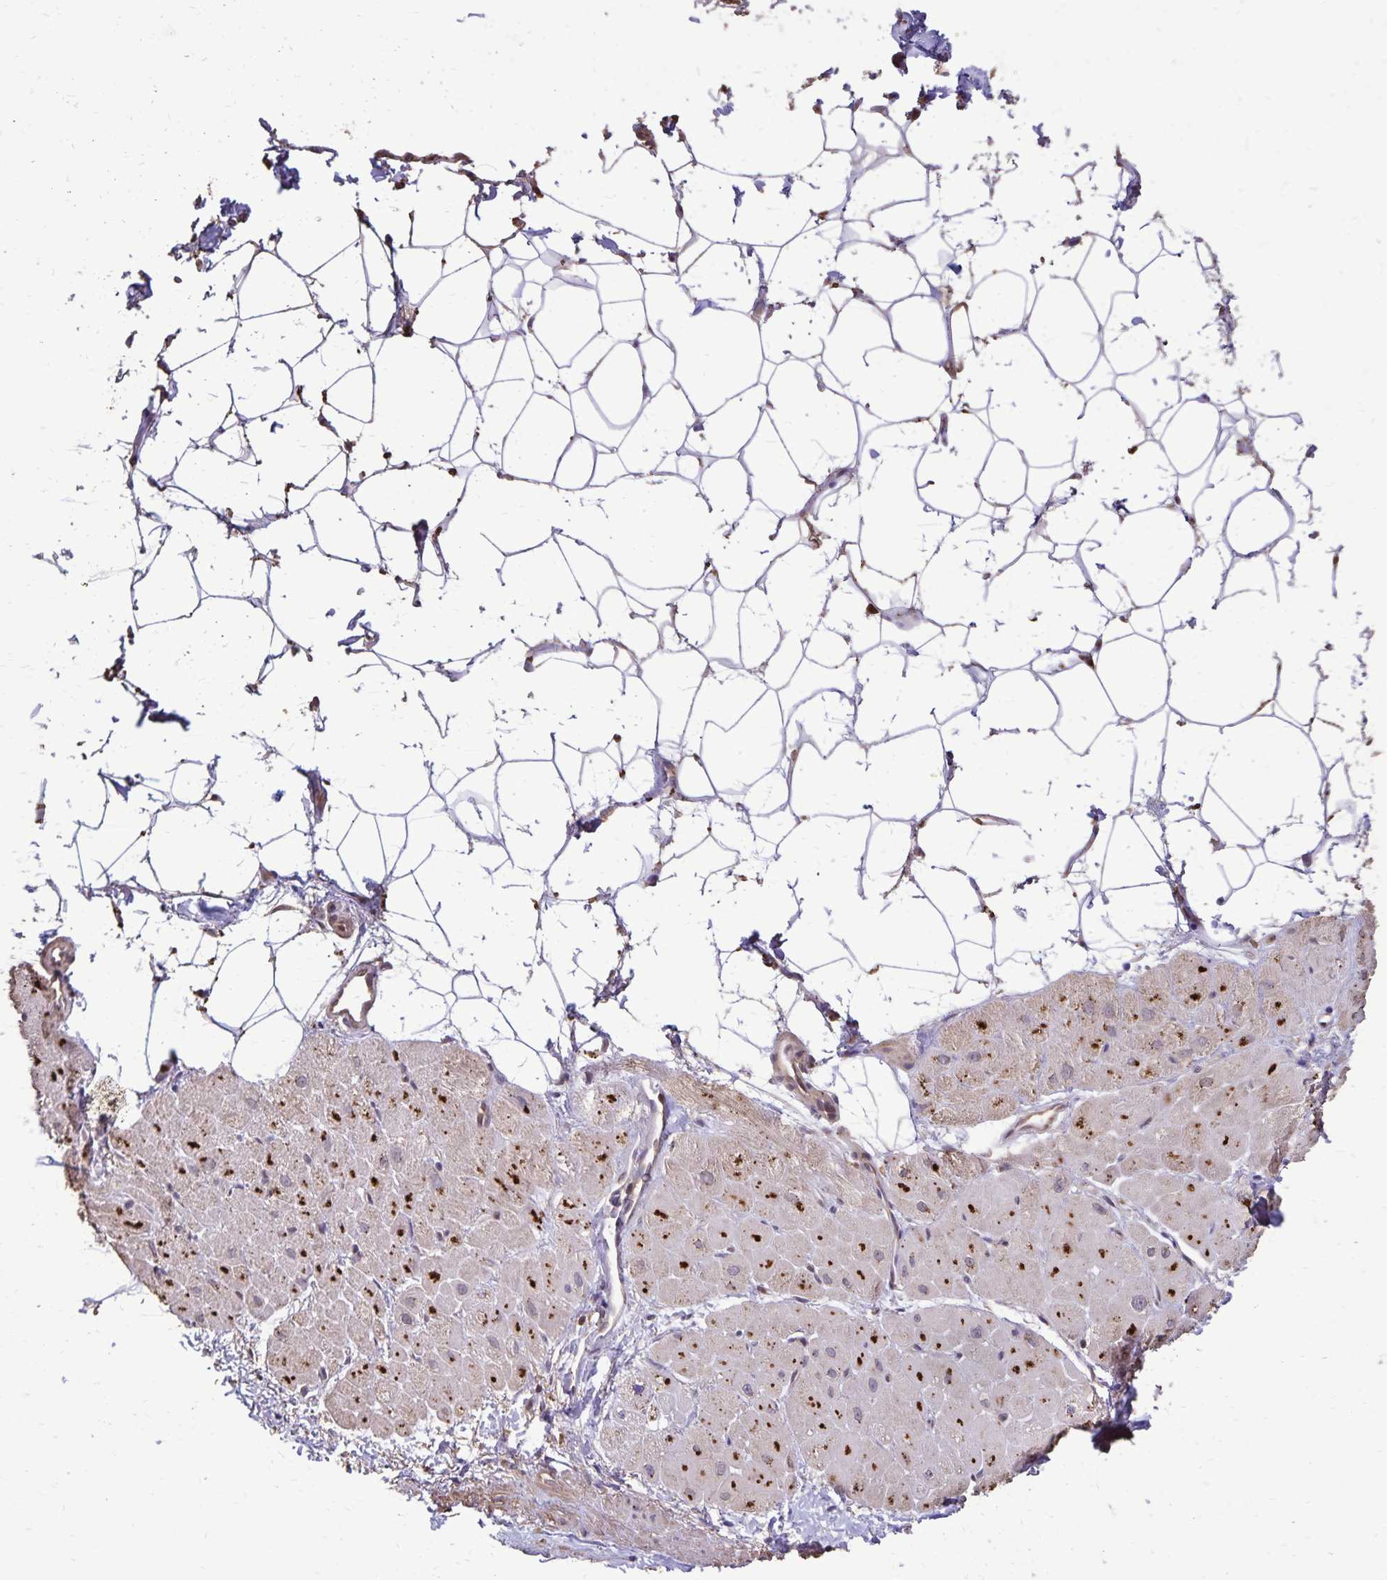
{"staining": {"intensity": "strong", "quantity": "25%-75%", "location": "cytoplasmic/membranous"}, "tissue": "heart muscle", "cell_type": "Cardiomyocytes", "image_type": "normal", "snomed": [{"axis": "morphology", "description": "Normal tissue, NOS"}, {"axis": "topography", "description": "Heart"}], "caption": "Strong cytoplasmic/membranous staining is present in about 25%-75% of cardiomyocytes in unremarkable heart muscle. (Brightfield microscopy of DAB IHC at high magnification).", "gene": "CHMP1B", "patient": {"sex": "male", "age": 62}}